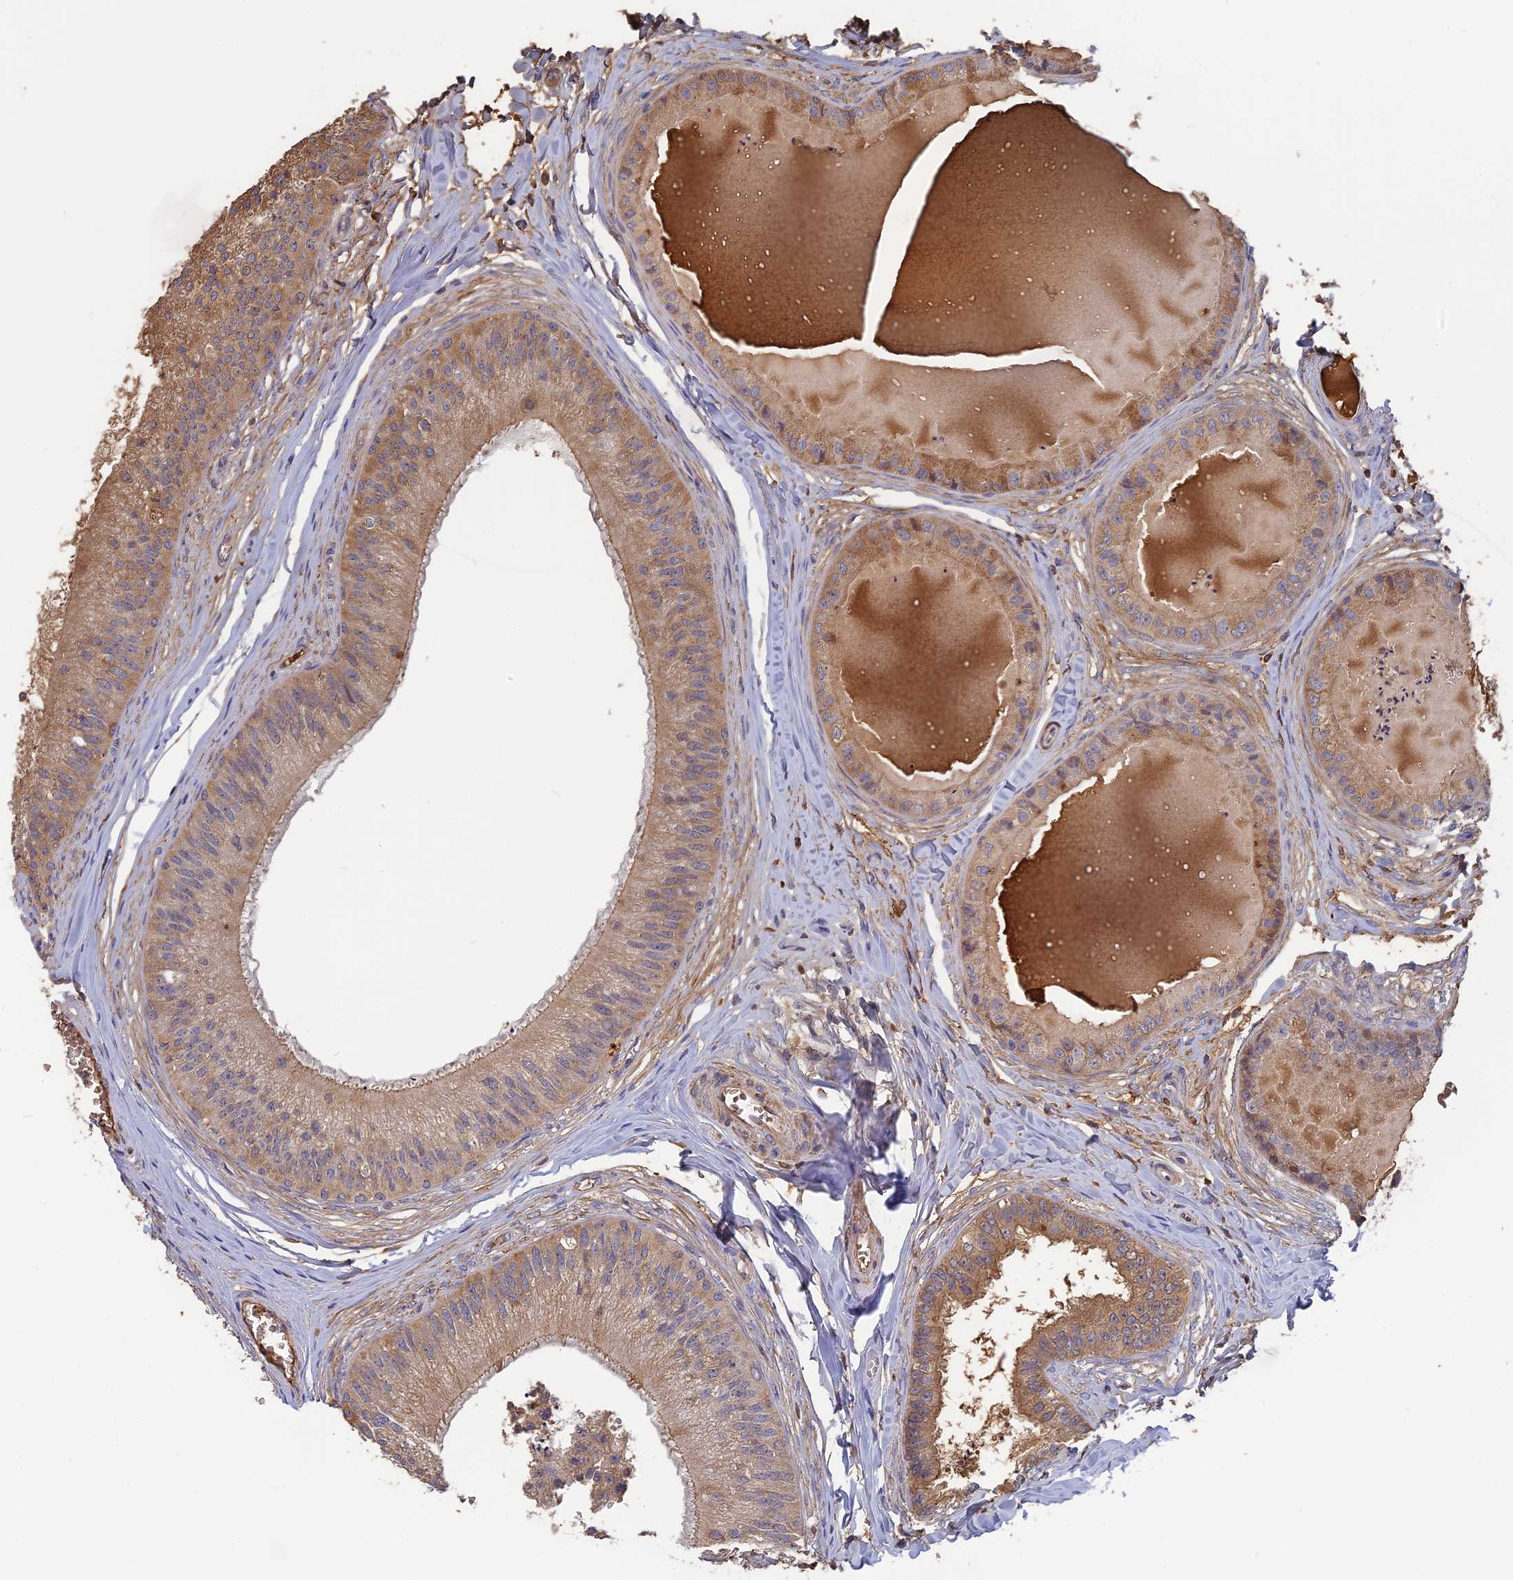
{"staining": {"intensity": "moderate", "quantity": ">75%", "location": "cytoplasmic/membranous"}, "tissue": "epididymis", "cell_type": "Glandular cells", "image_type": "normal", "snomed": [{"axis": "morphology", "description": "Normal tissue, NOS"}, {"axis": "topography", "description": "Epididymis"}], "caption": "Protein staining of normal epididymis demonstrates moderate cytoplasmic/membranous staining in approximately >75% of glandular cells. Using DAB (3,3'-diaminobenzidine) (brown) and hematoxylin (blue) stains, captured at high magnification using brightfield microscopy.", "gene": "ERMAP", "patient": {"sex": "male", "age": 31}}